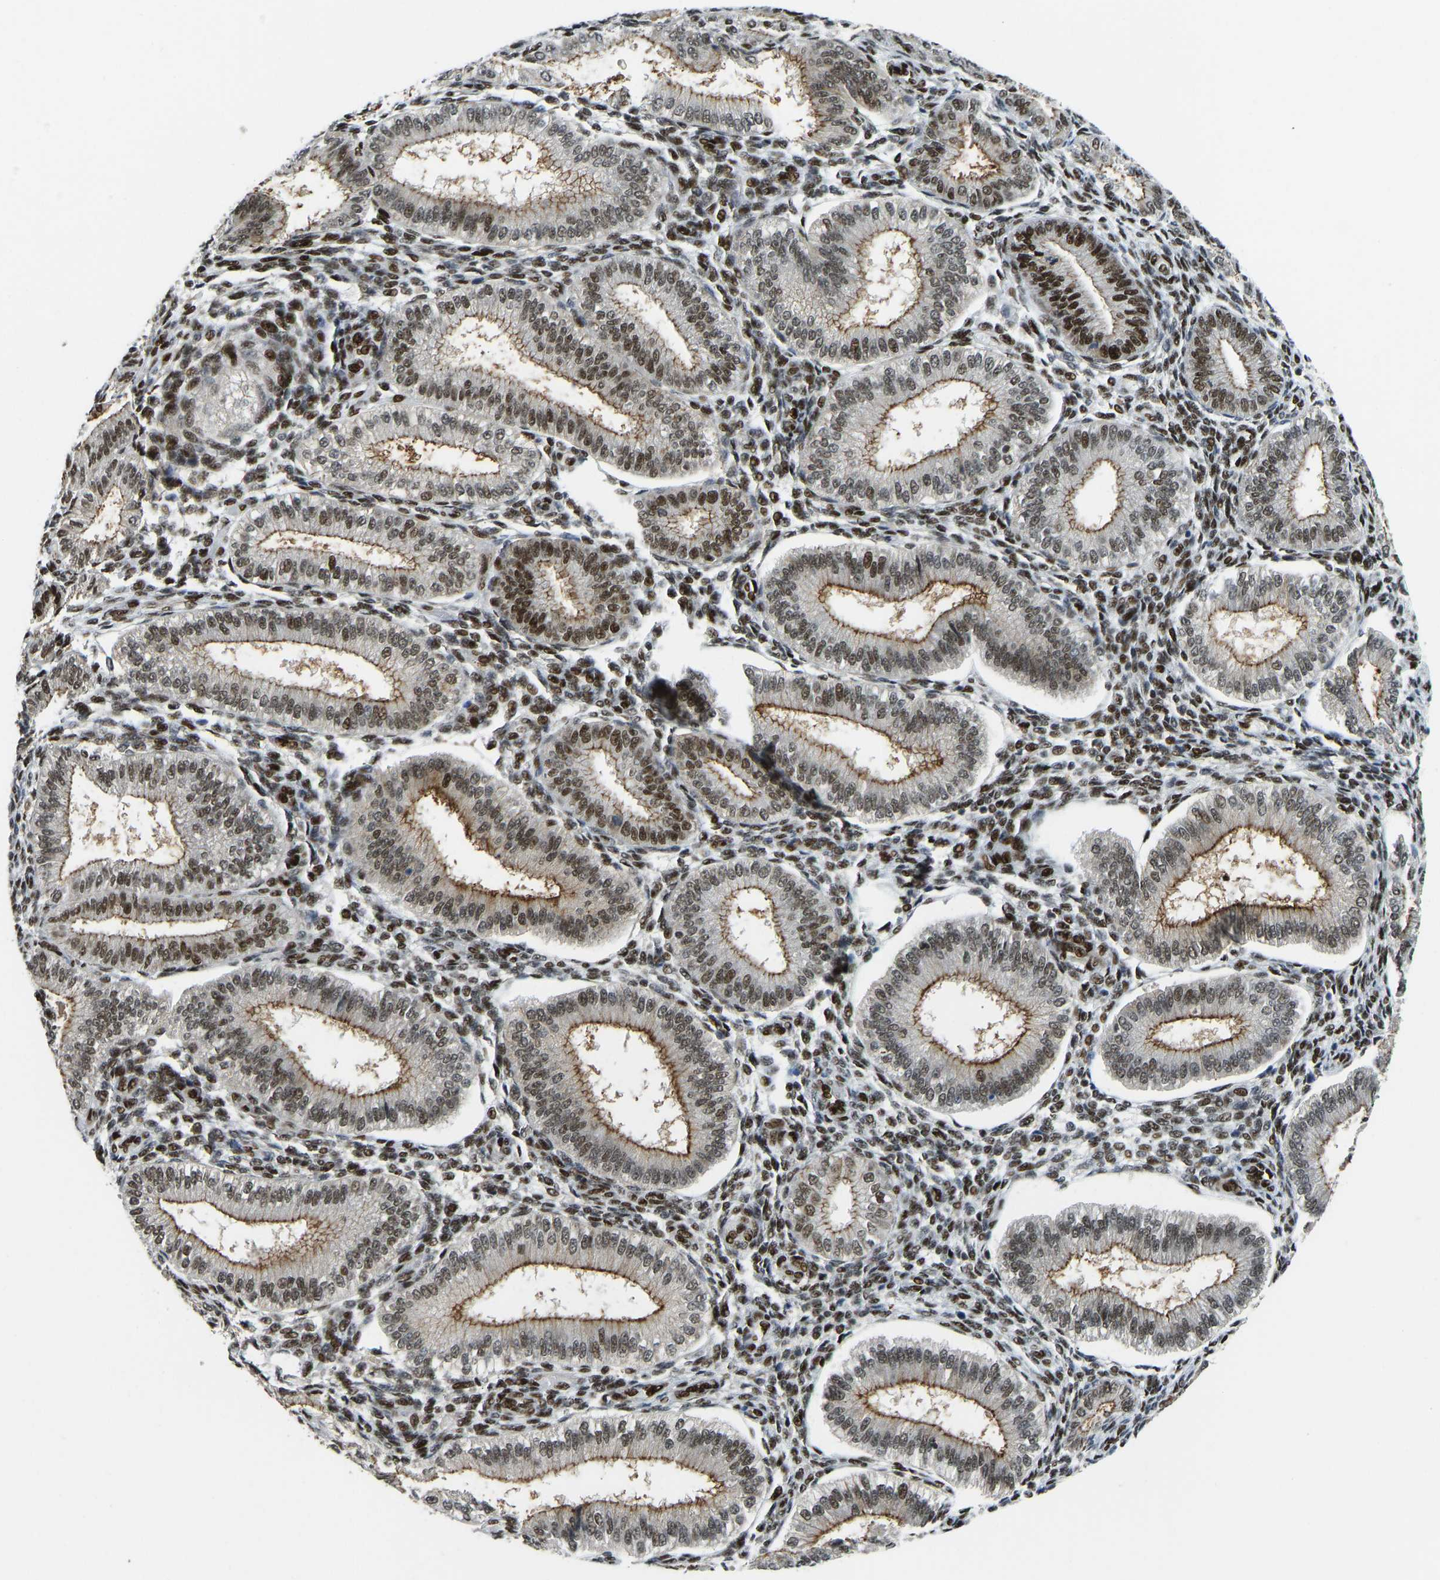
{"staining": {"intensity": "strong", "quantity": "25%-75%", "location": "nuclear"}, "tissue": "endometrium", "cell_type": "Cells in endometrial stroma", "image_type": "normal", "snomed": [{"axis": "morphology", "description": "Normal tissue, NOS"}, {"axis": "topography", "description": "Endometrium"}], "caption": "Approximately 25%-75% of cells in endometrial stroma in unremarkable human endometrium demonstrate strong nuclear protein expression as visualized by brown immunohistochemical staining.", "gene": "FOXK1", "patient": {"sex": "female", "age": 39}}